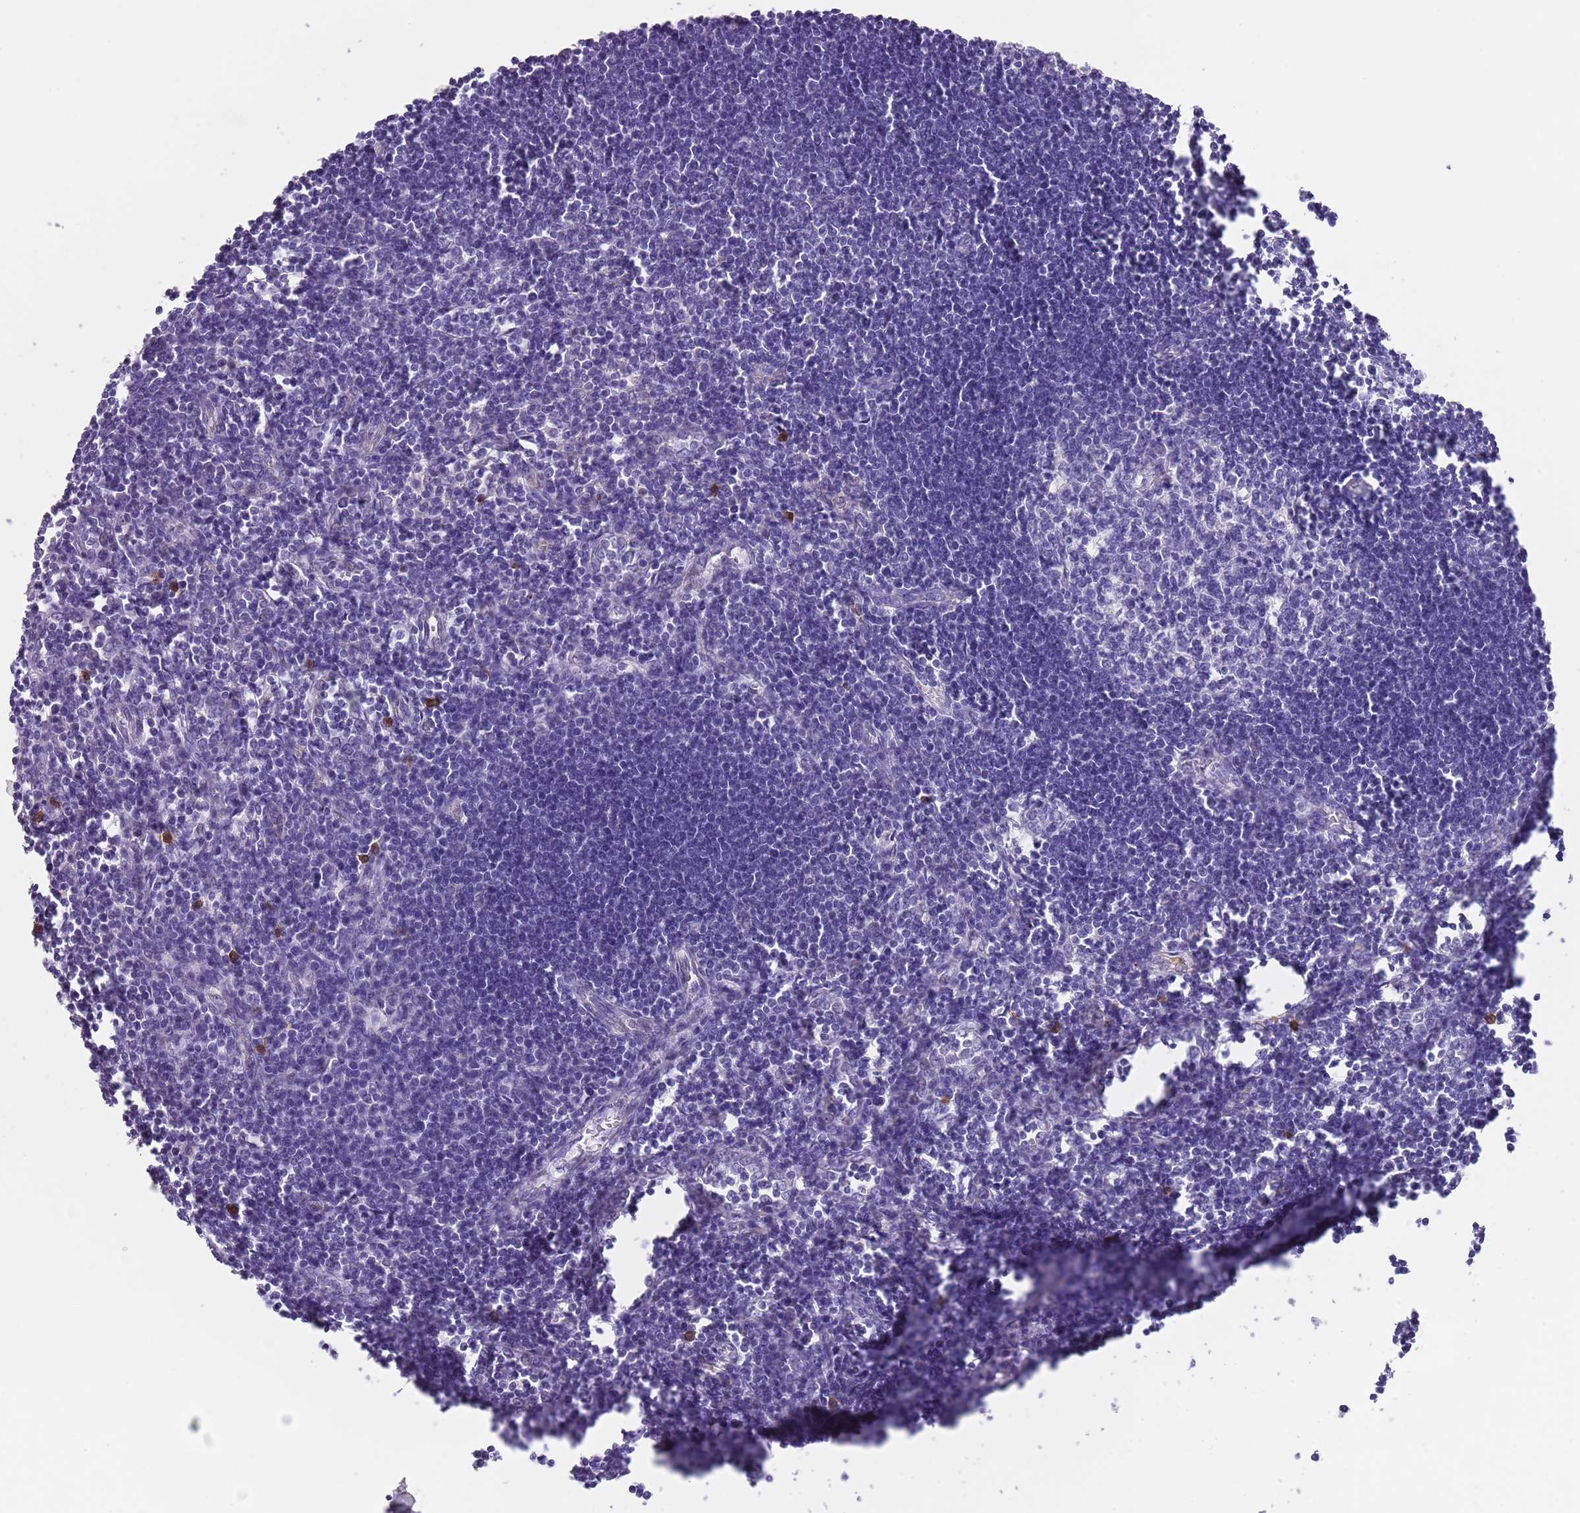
{"staining": {"intensity": "negative", "quantity": "none", "location": "none"}, "tissue": "lymph node", "cell_type": "Germinal center cells", "image_type": "normal", "snomed": [{"axis": "morphology", "description": "Normal tissue, NOS"}, {"axis": "morphology", "description": "Malignant melanoma, Metastatic site"}, {"axis": "topography", "description": "Lymph node"}], "caption": "DAB (3,3'-diaminobenzidine) immunohistochemical staining of benign lymph node demonstrates no significant positivity in germinal center cells.", "gene": "TSGA13", "patient": {"sex": "male", "age": 41}}